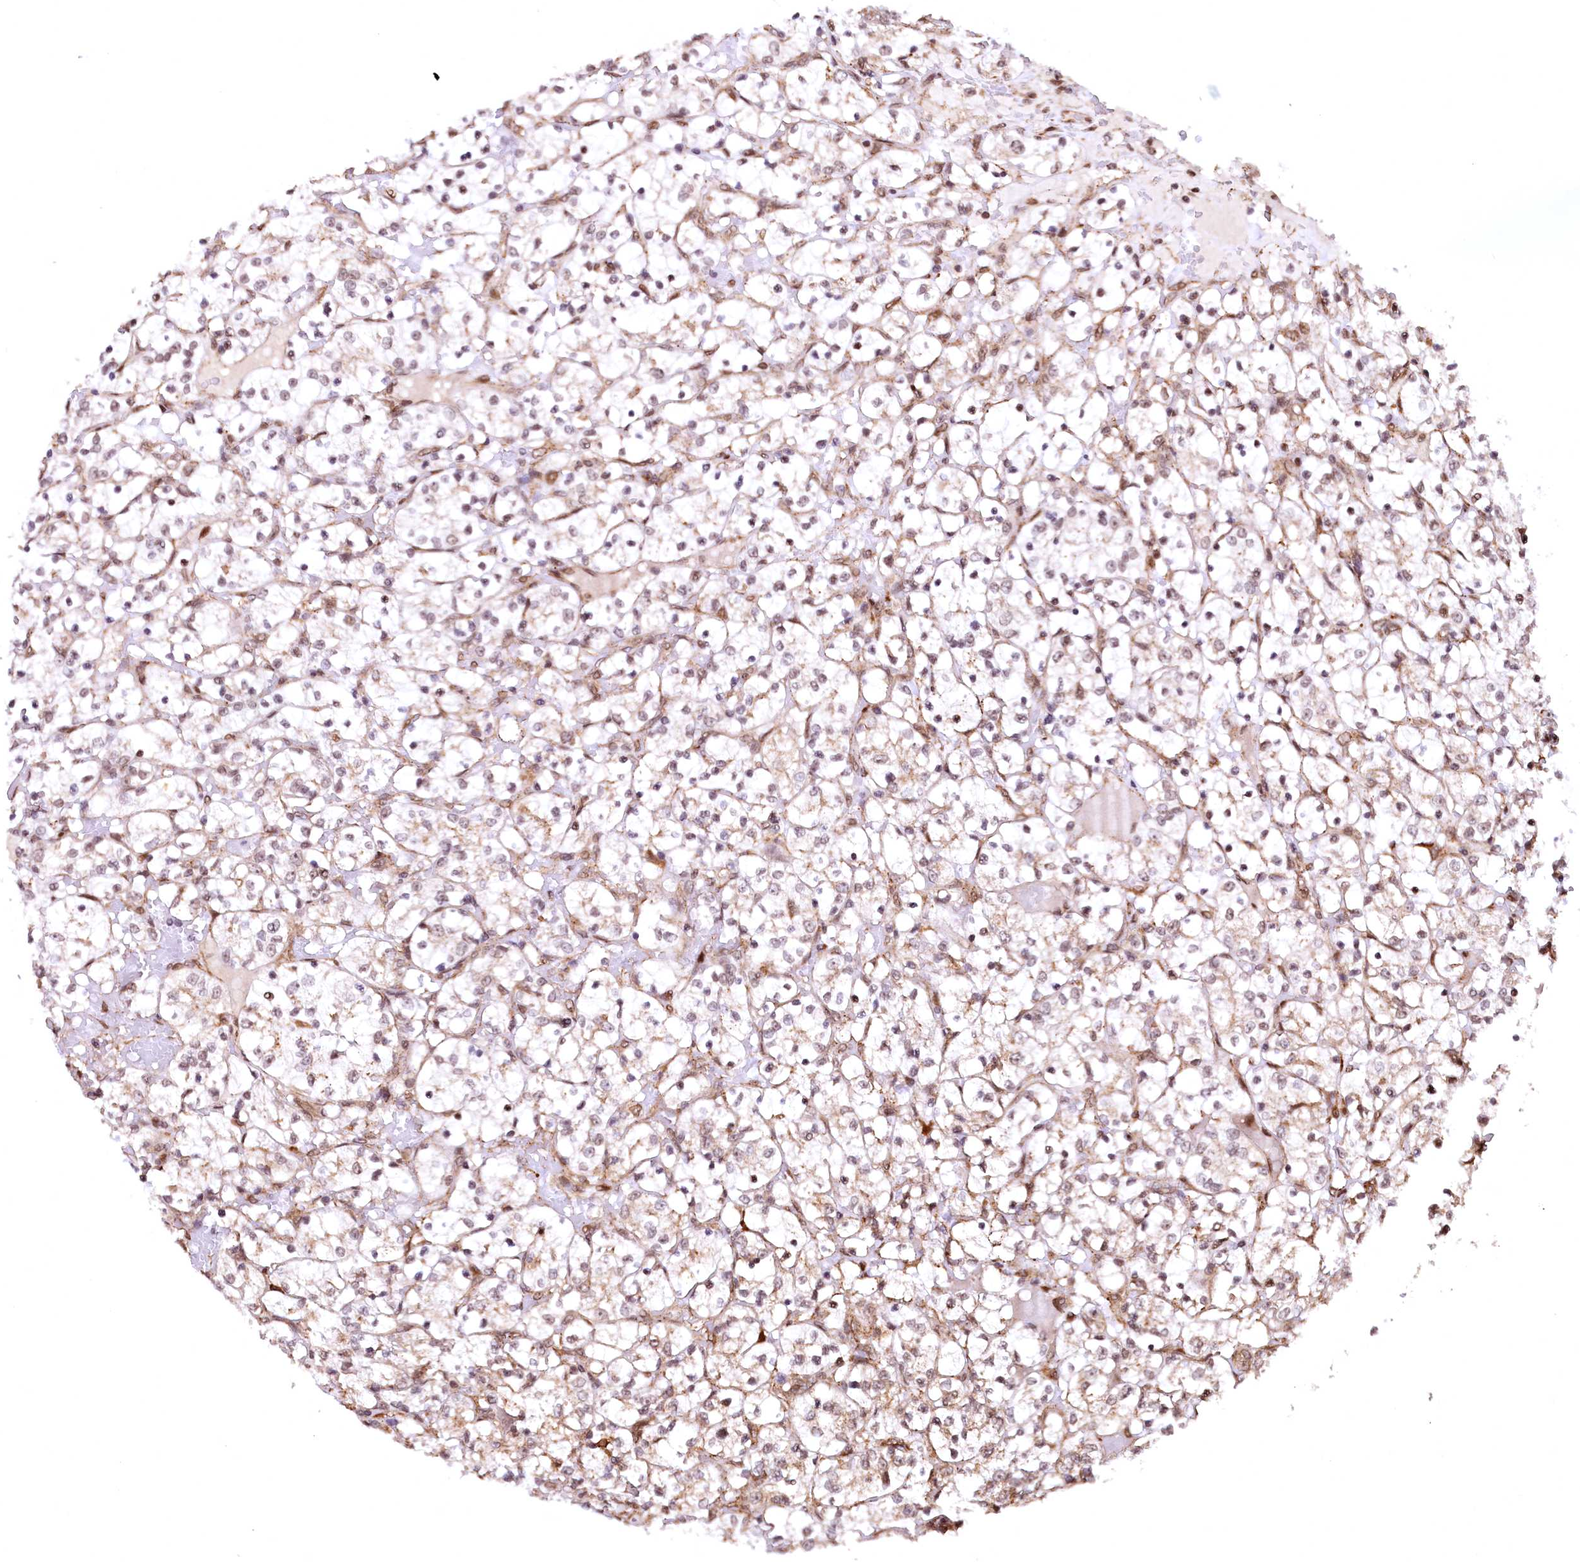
{"staining": {"intensity": "moderate", "quantity": "25%-75%", "location": "cytoplasmic/membranous,nuclear"}, "tissue": "renal cancer", "cell_type": "Tumor cells", "image_type": "cancer", "snomed": [{"axis": "morphology", "description": "Adenocarcinoma, NOS"}, {"axis": "topography", "description": "Kidney"}], "caption": "This photomicrograph exhibits IHC staining of human renal adenocarcinoma, with medium moderate cytoplasmic/membranous and nuclear staining in about 25%-75% of tumor cells.", "gene": "PDS5B", "patient": {"sex": "female", "age": 69}}